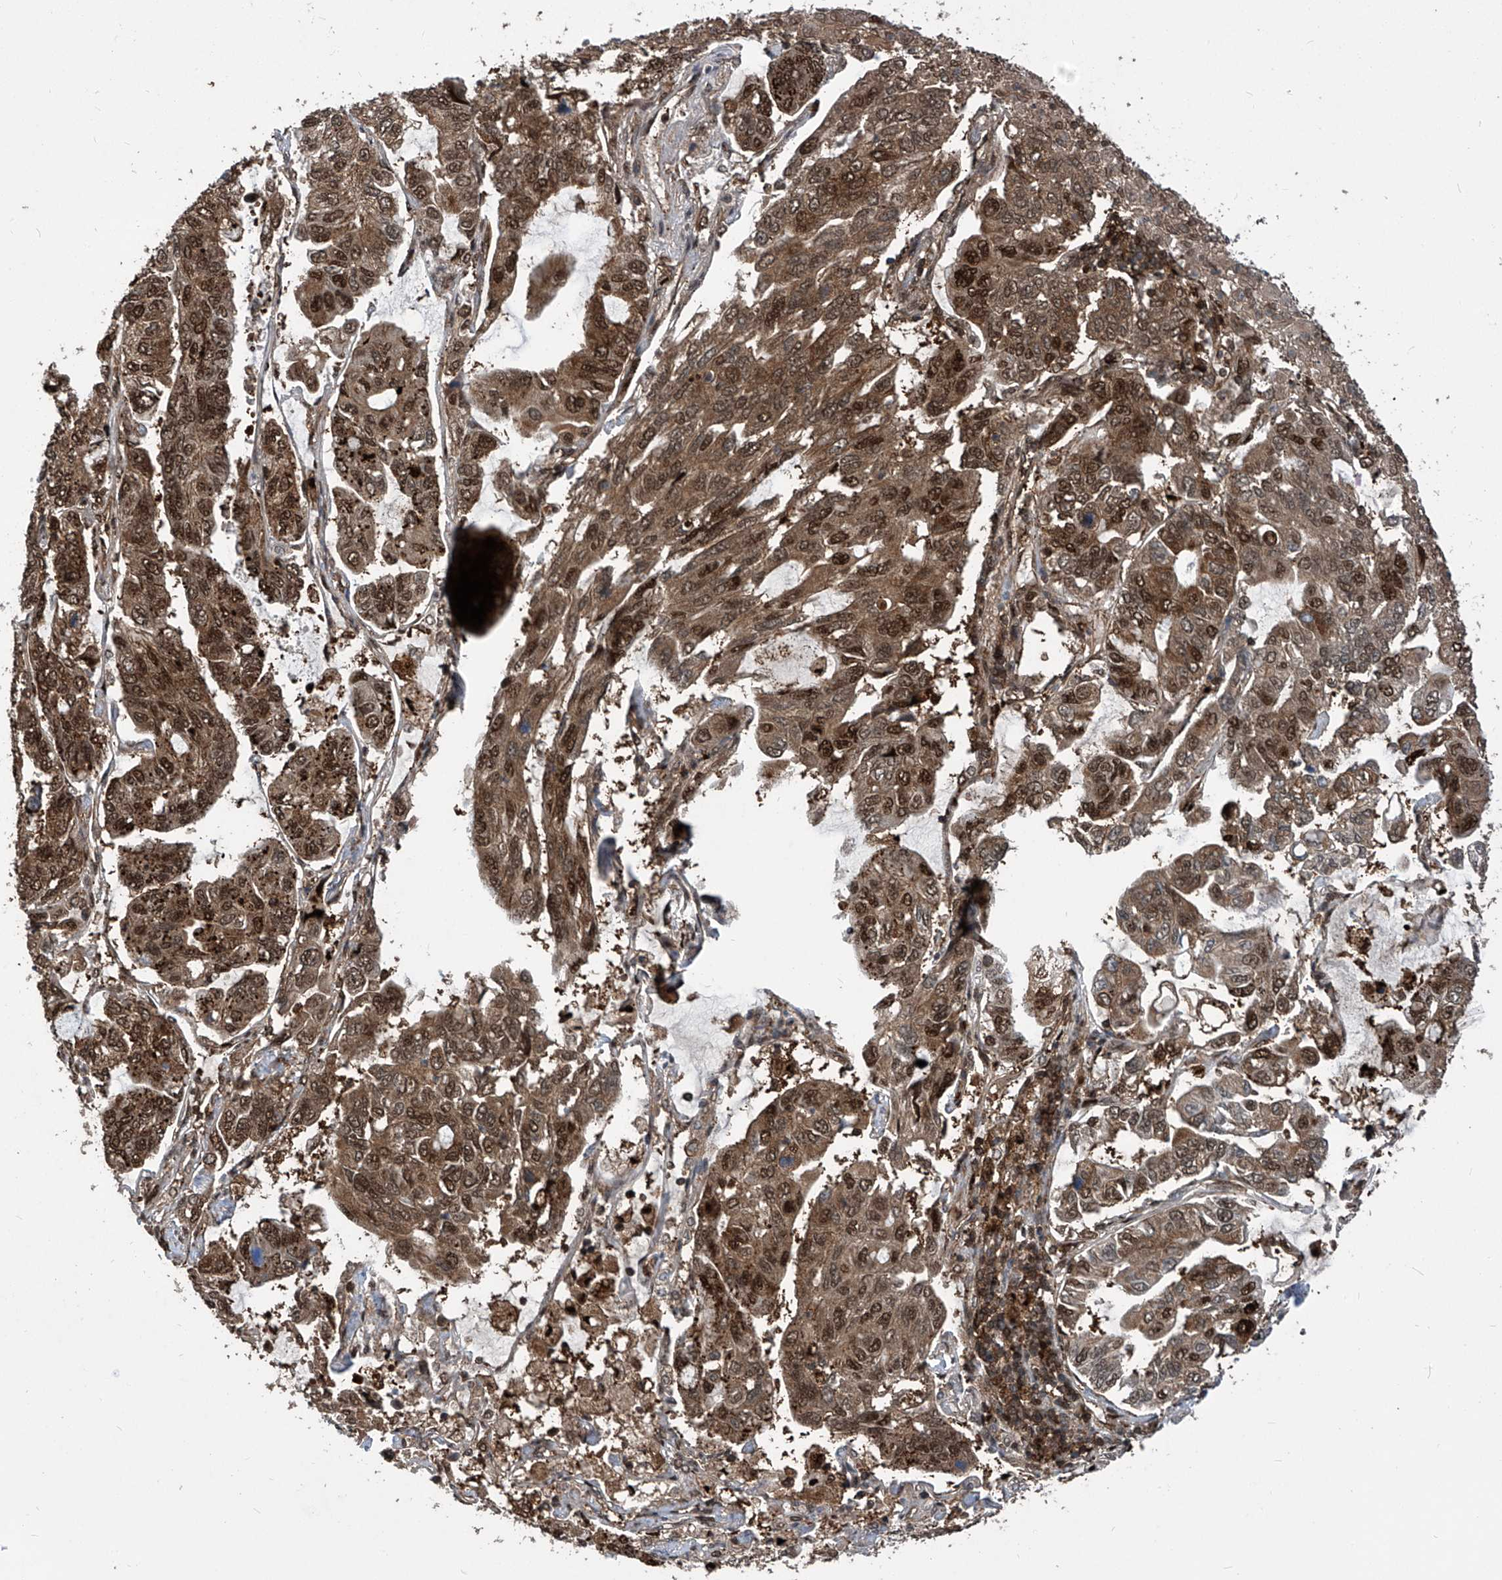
{"staining": {"intensity": "strong", "quantity": ">75%", "location": "cytoplasmic/membranous,nuclear"}, "tissue": "lung cancer", "cell_type": "Tumor cells", "image_type": "cancer", "snomed": [{"axis": "morphology", "description": "Adenocarcinoma, NOS"}, {"axis": "topography", "description": "Lung"}], "caption": "IHC micrograph of lung cancer (adenocarcinoma) stained for a protein (brown), which shows high levels of strong cytoplasmic/membranous and nuclear expression in about >75% of tumor cells.", "gene": "PSMB1", "patient": {"sex": "male", "age": 64}}